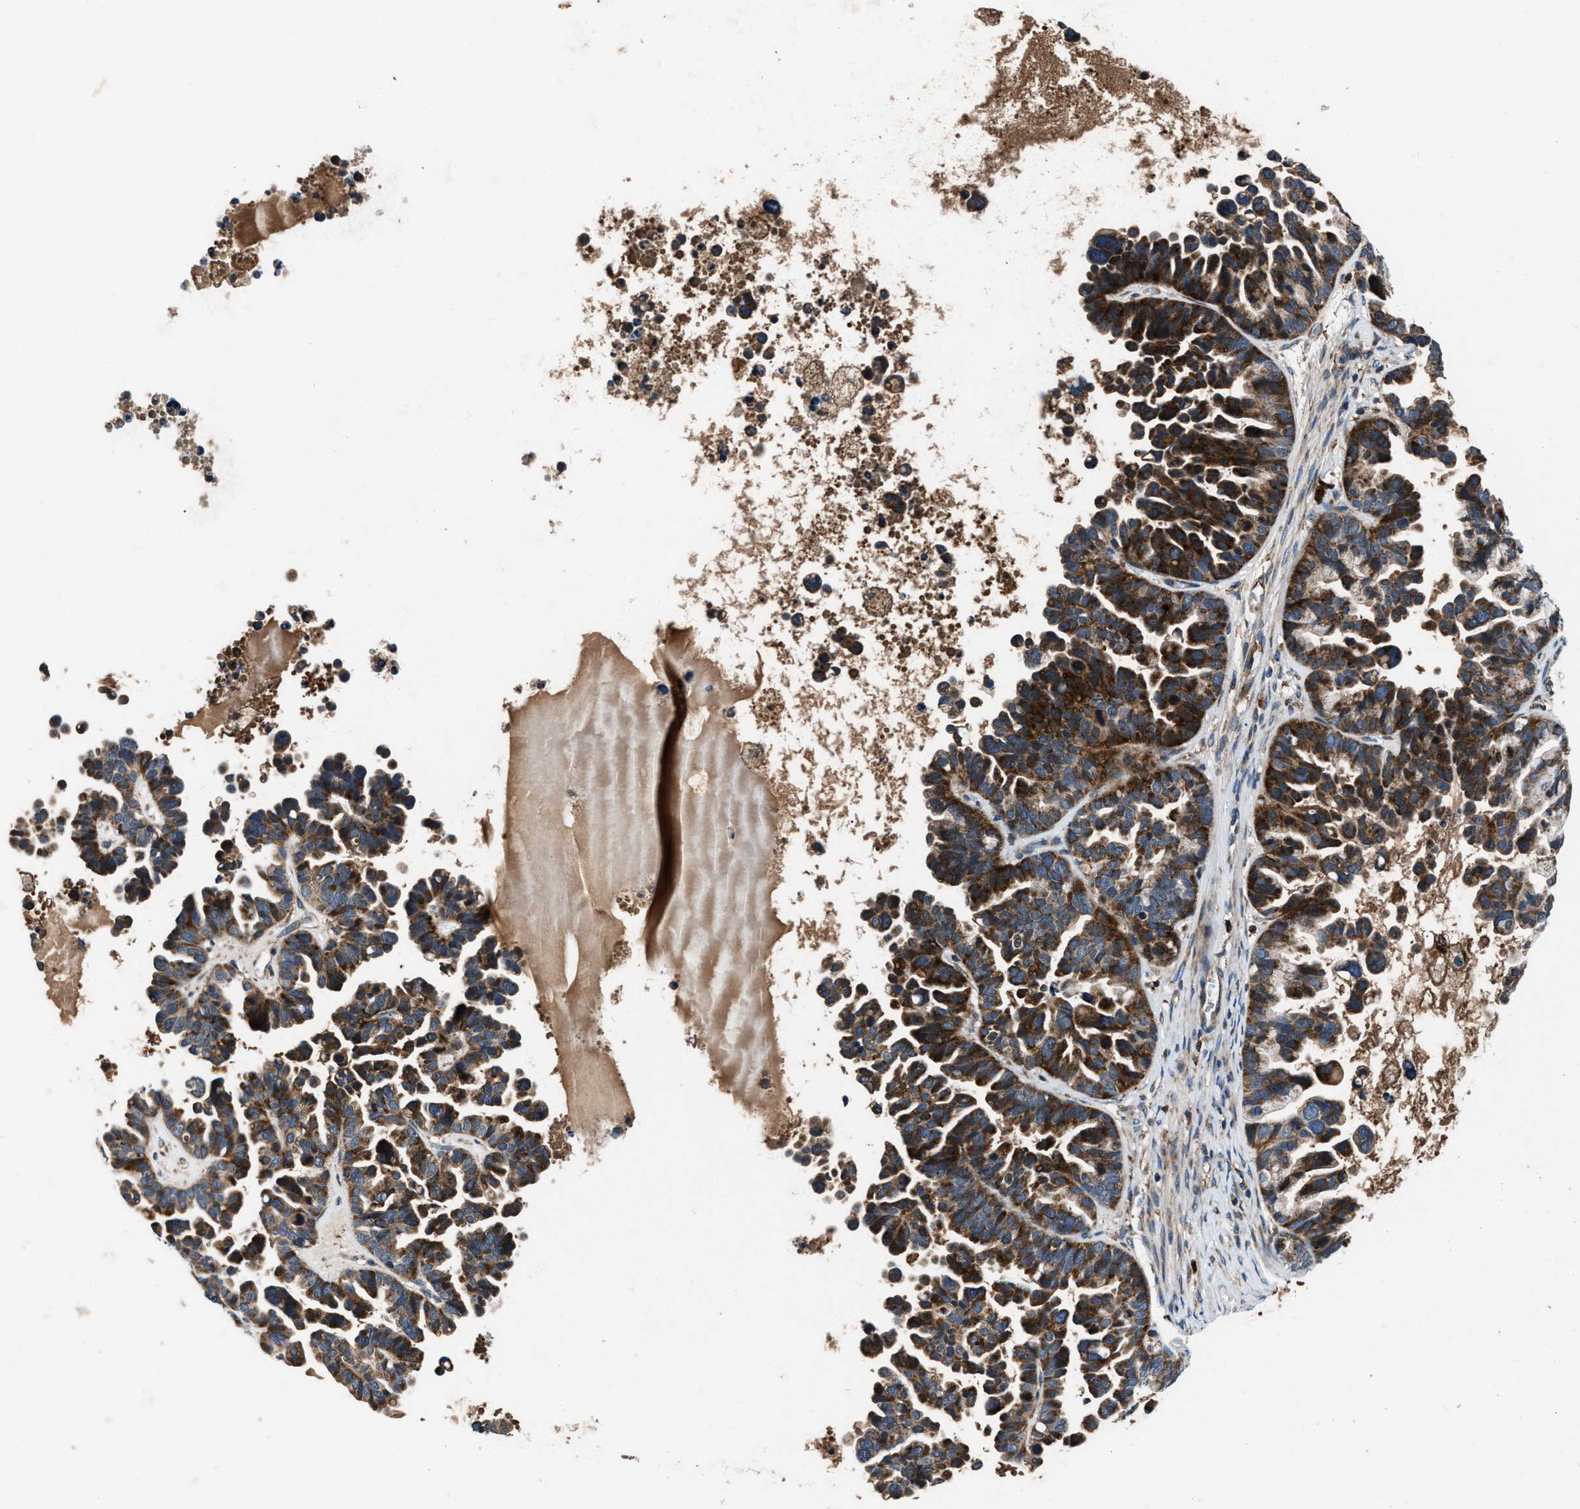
{"staining": {"intensity": "strong", "quantity": ">75%", "location": "cytoplasmic/membranous"}, "tissue": "ovarian cancer", "cell_type": "Tumor cells", "image_type": "cancer", "snomed": [{"axis": "morphology", "description": "Cystadenocarcinoma, serous, NOS"}, {"axis": "topography", "description": "Ovary"}], "caption": "Immunohistochemistry (IHC) photomicrograph of neoplastic tissue: ovarian cancer stained using immunohistochemistry (IHC) shows high levels of strong protein expression localized specifically in the cytoplasmic/membranous of tumor cells, appearing as a cytoplasmic/membranous brown color.", "gene": "FAM221A", "patient": {"sex": "female", "age": 56}}